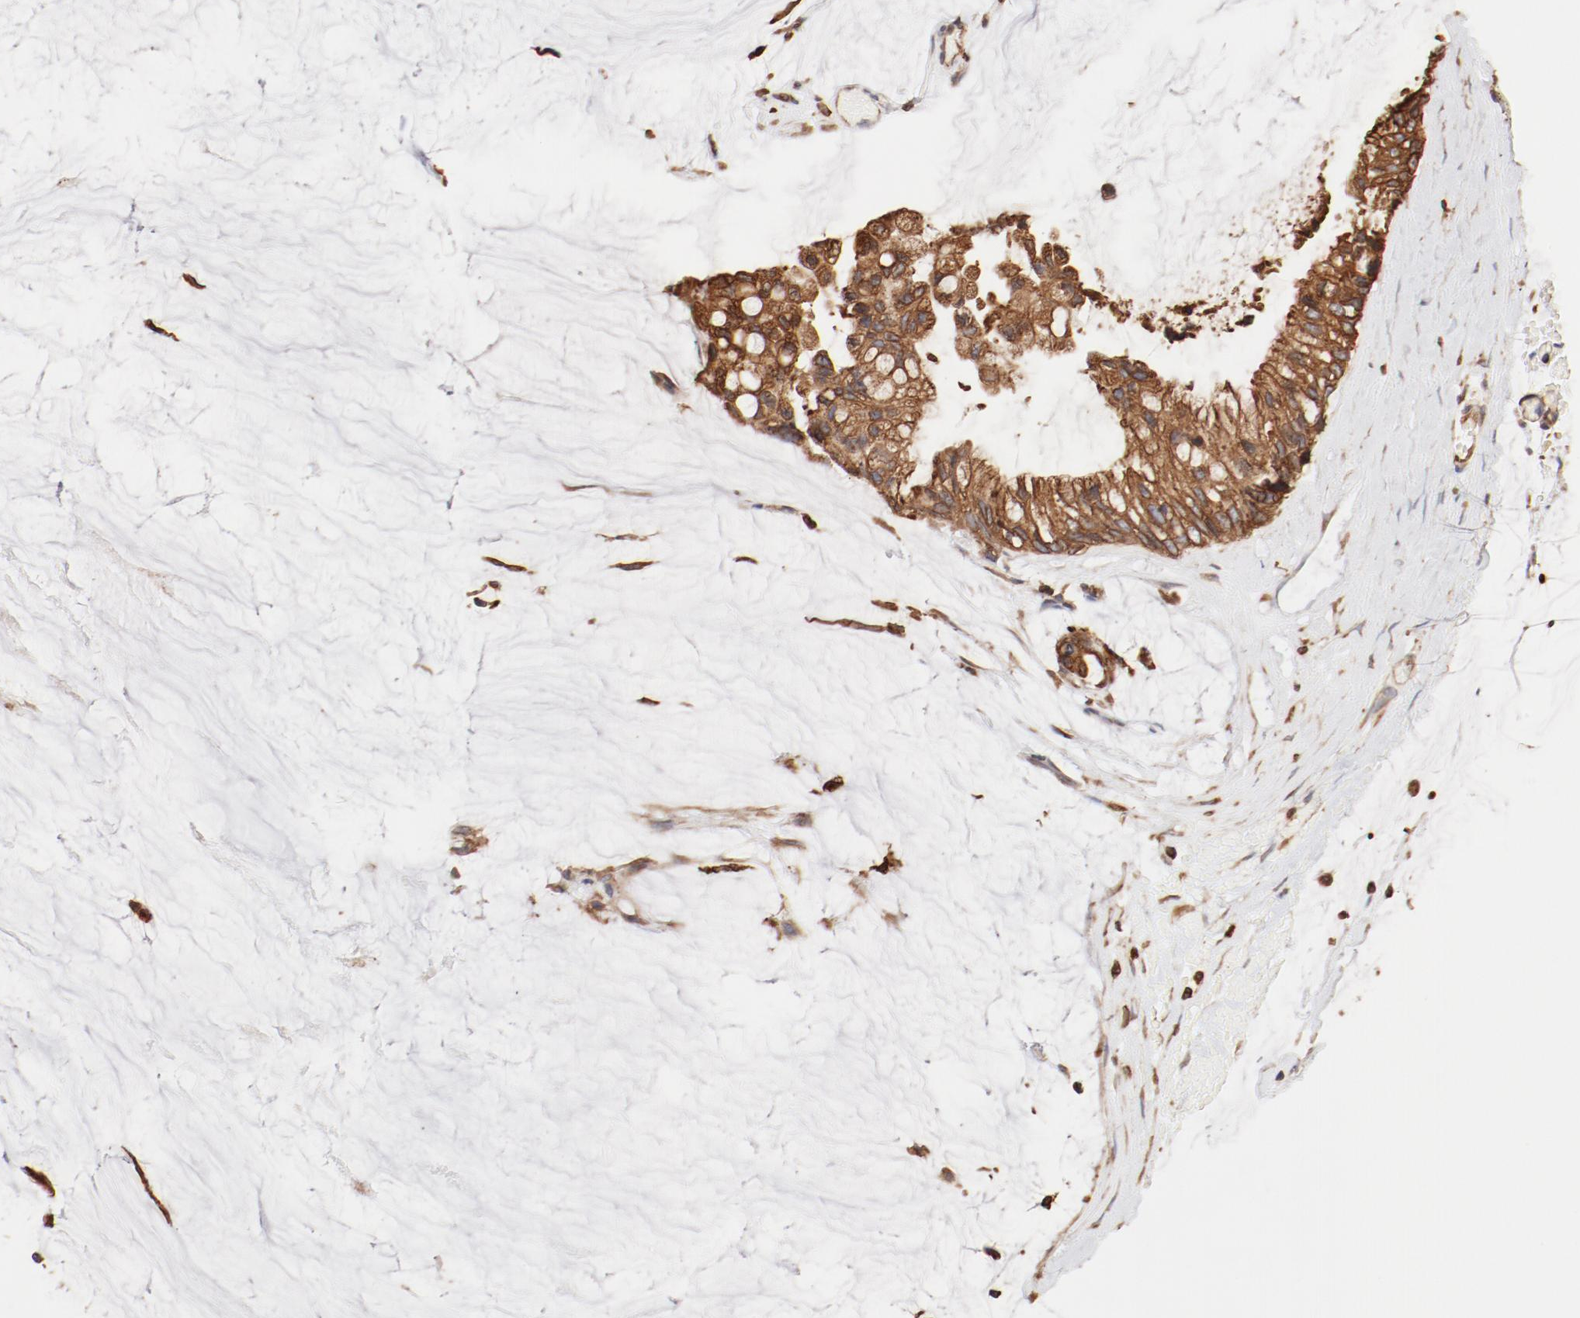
{"staining": {"intensity": "strong", "quantity": ">75%", "location": "cytoplasmic/membranous"}, "tissue": "ovarian cancer", "cell_type": "Tumor cells", "image_type": "cancer", "snomed": [{"axis": "morphology", "description": "Cystadenocarcinoma, mucinous, NOS"}, {"axis": "topography", "description": "Ovary"}], "caption": "IHC micrograph of ovarian cancer stained for a protein (brown), which shows high levels of strong cytoplasmic/membranous staining in about >75% of tumor cells.", "gene": "BCAP31", "patient": {"sex": "female", "age": 39}}